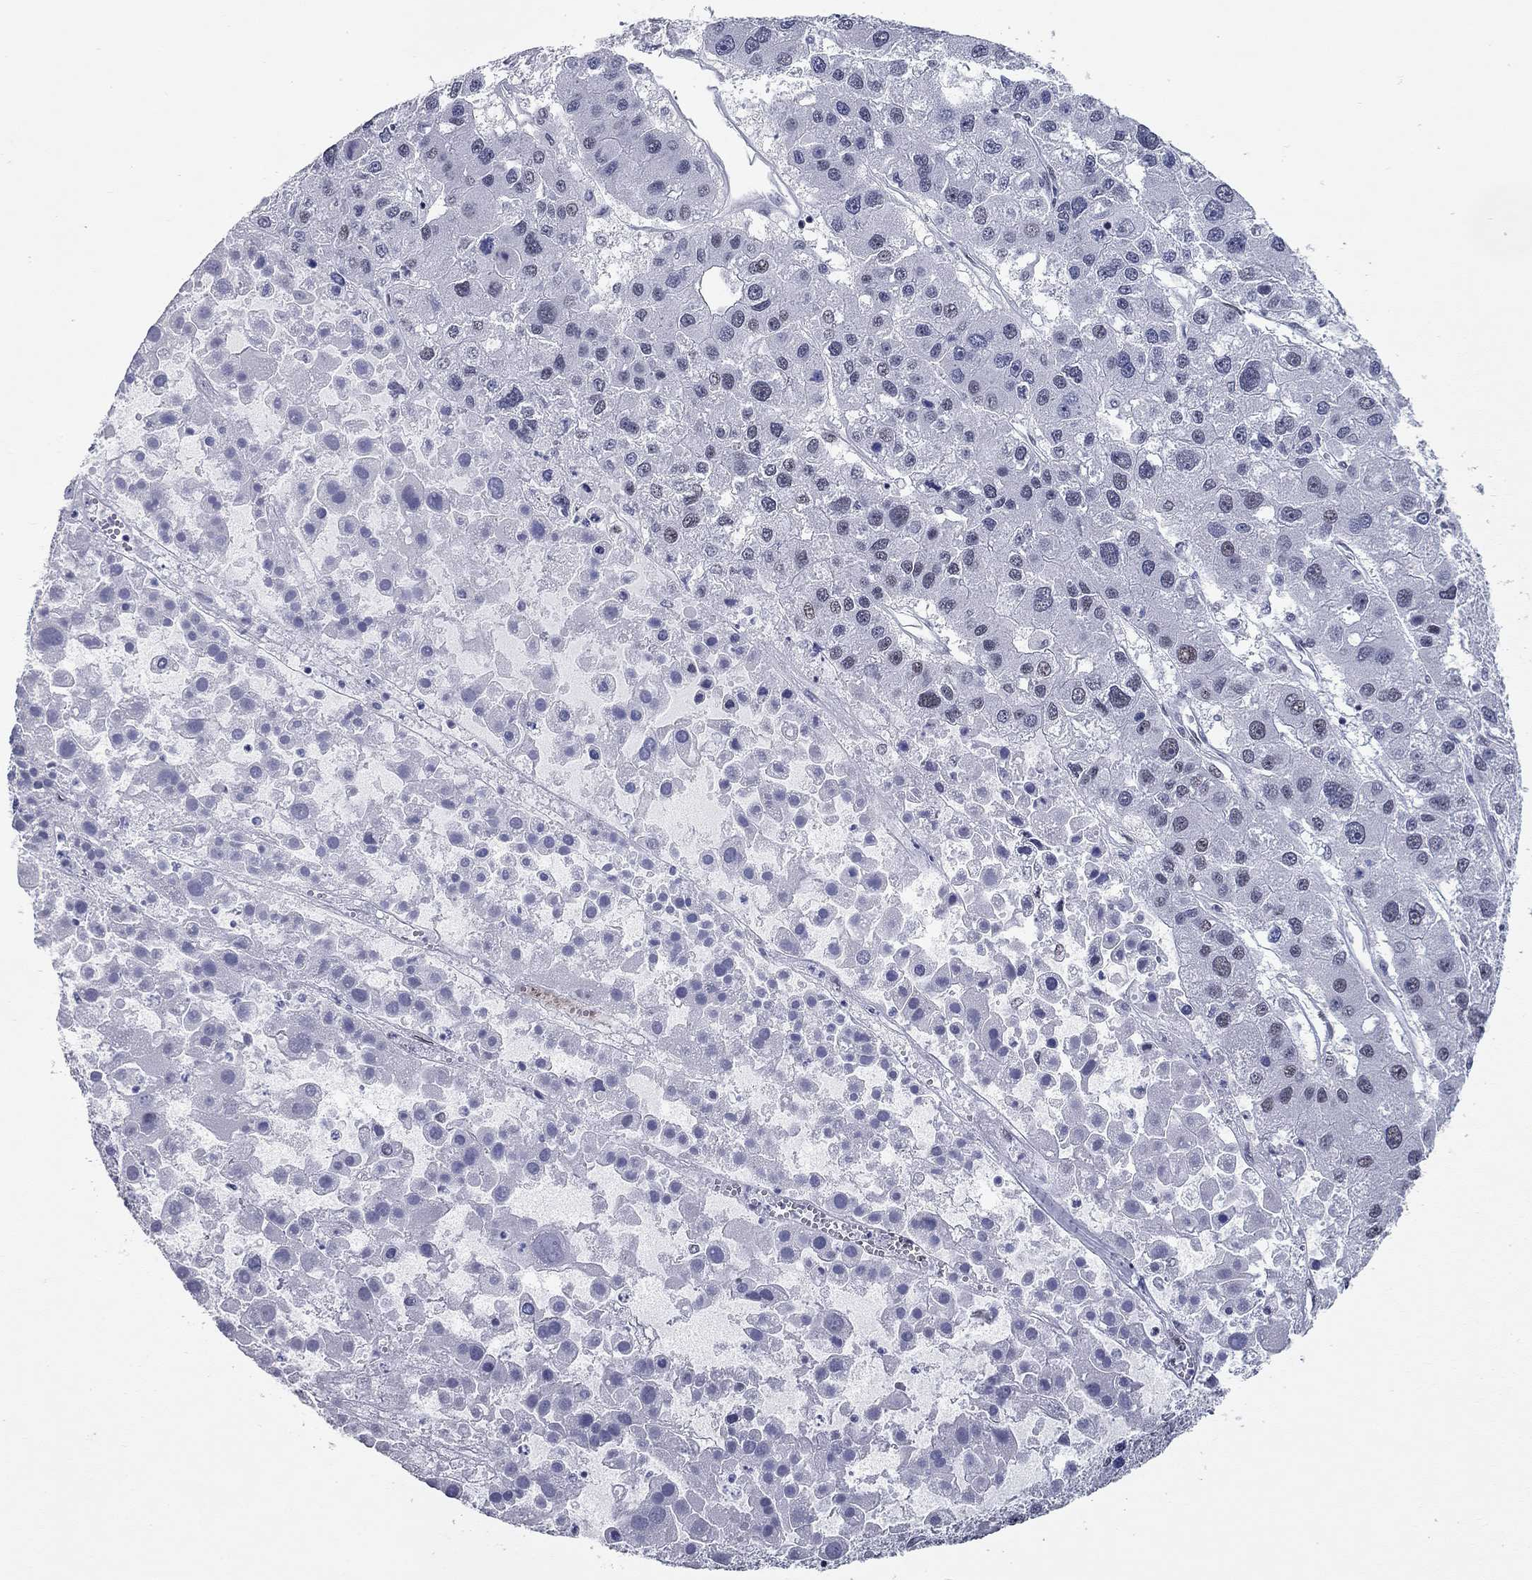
{"staining": {"intensity": "negative", "quantity": "none", "location": "none"}, "tissue": "liver cancer", "cell_type": "Tumor cells", "image_type": "cancer", "snomed": [{"axis": "morphology", "description": "Carcinoma, Hepatocellular, NOS"}, {"axis": "topography", "description": "Liver"}], "caption": "This image is of liver hepatocellular carcinoma stained with IHC to label a protein in brown with the nuclei are counter-stained blue. There is no staining in tumor cells. (DAB IHC visualized using brightfield microscopy, high magnification).", "gene": "ASF1B", "patient": {"sex": "male", "age": 73}}